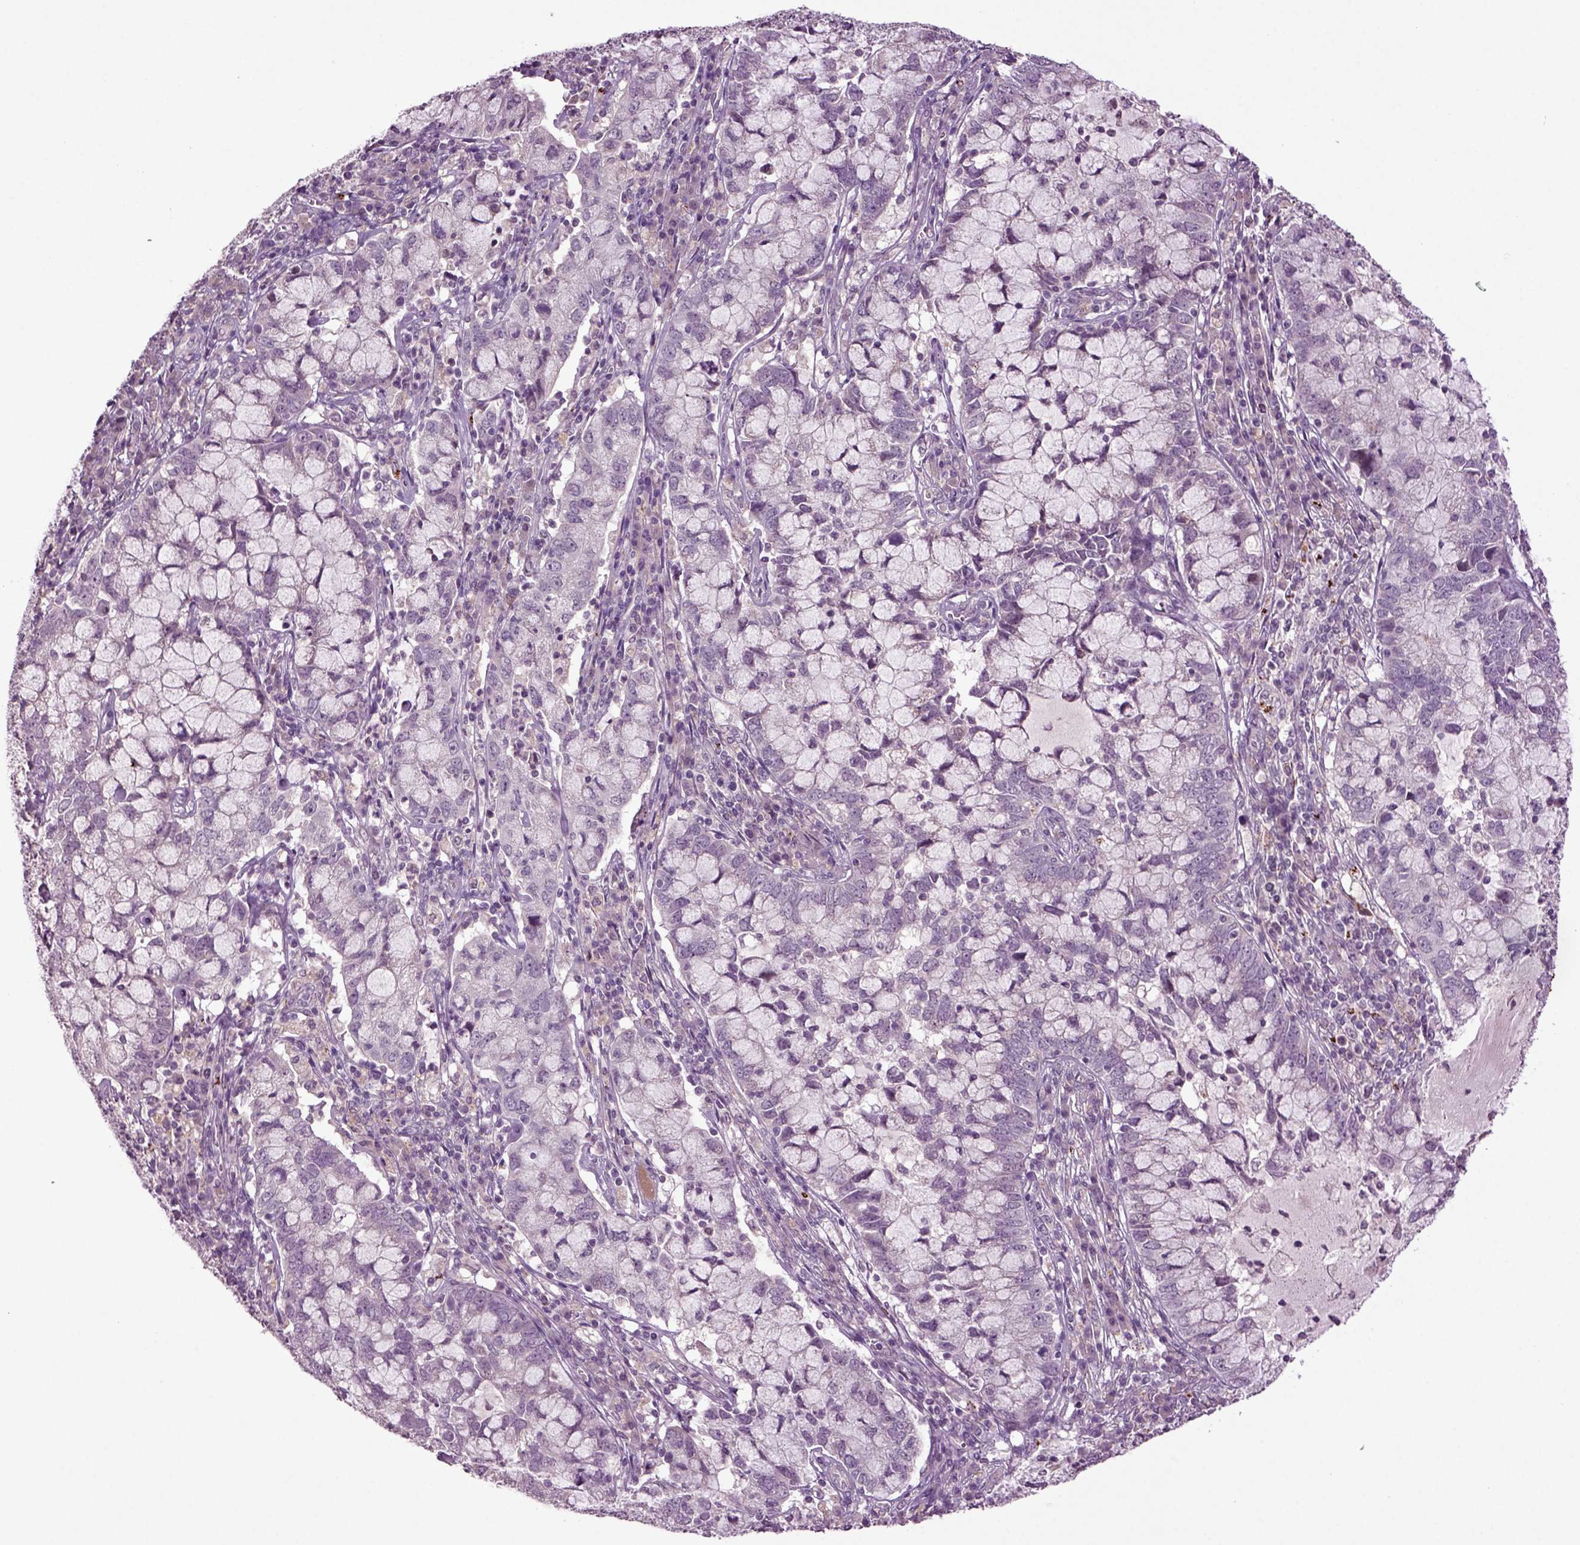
{"staining": {"intensity": "negative", "quantity": "none", "location": "none"}, "tissue": "cervical cancer", "cell_type": "Tumor cells", "image_type": "cancer", "snomed": [{"axis": "morphology", "description": "Adenocarcinoma, NOS"}, {"axis": "topography", "description": "Cervix"}], "caption": "A high-resolution histopathology image shows immunohistochemistry staining of cervical cancer, which reveals no significant expression in tumor cells.", "gene": "SLC17A6", "patient": {"sex": "female", "age": 40}}